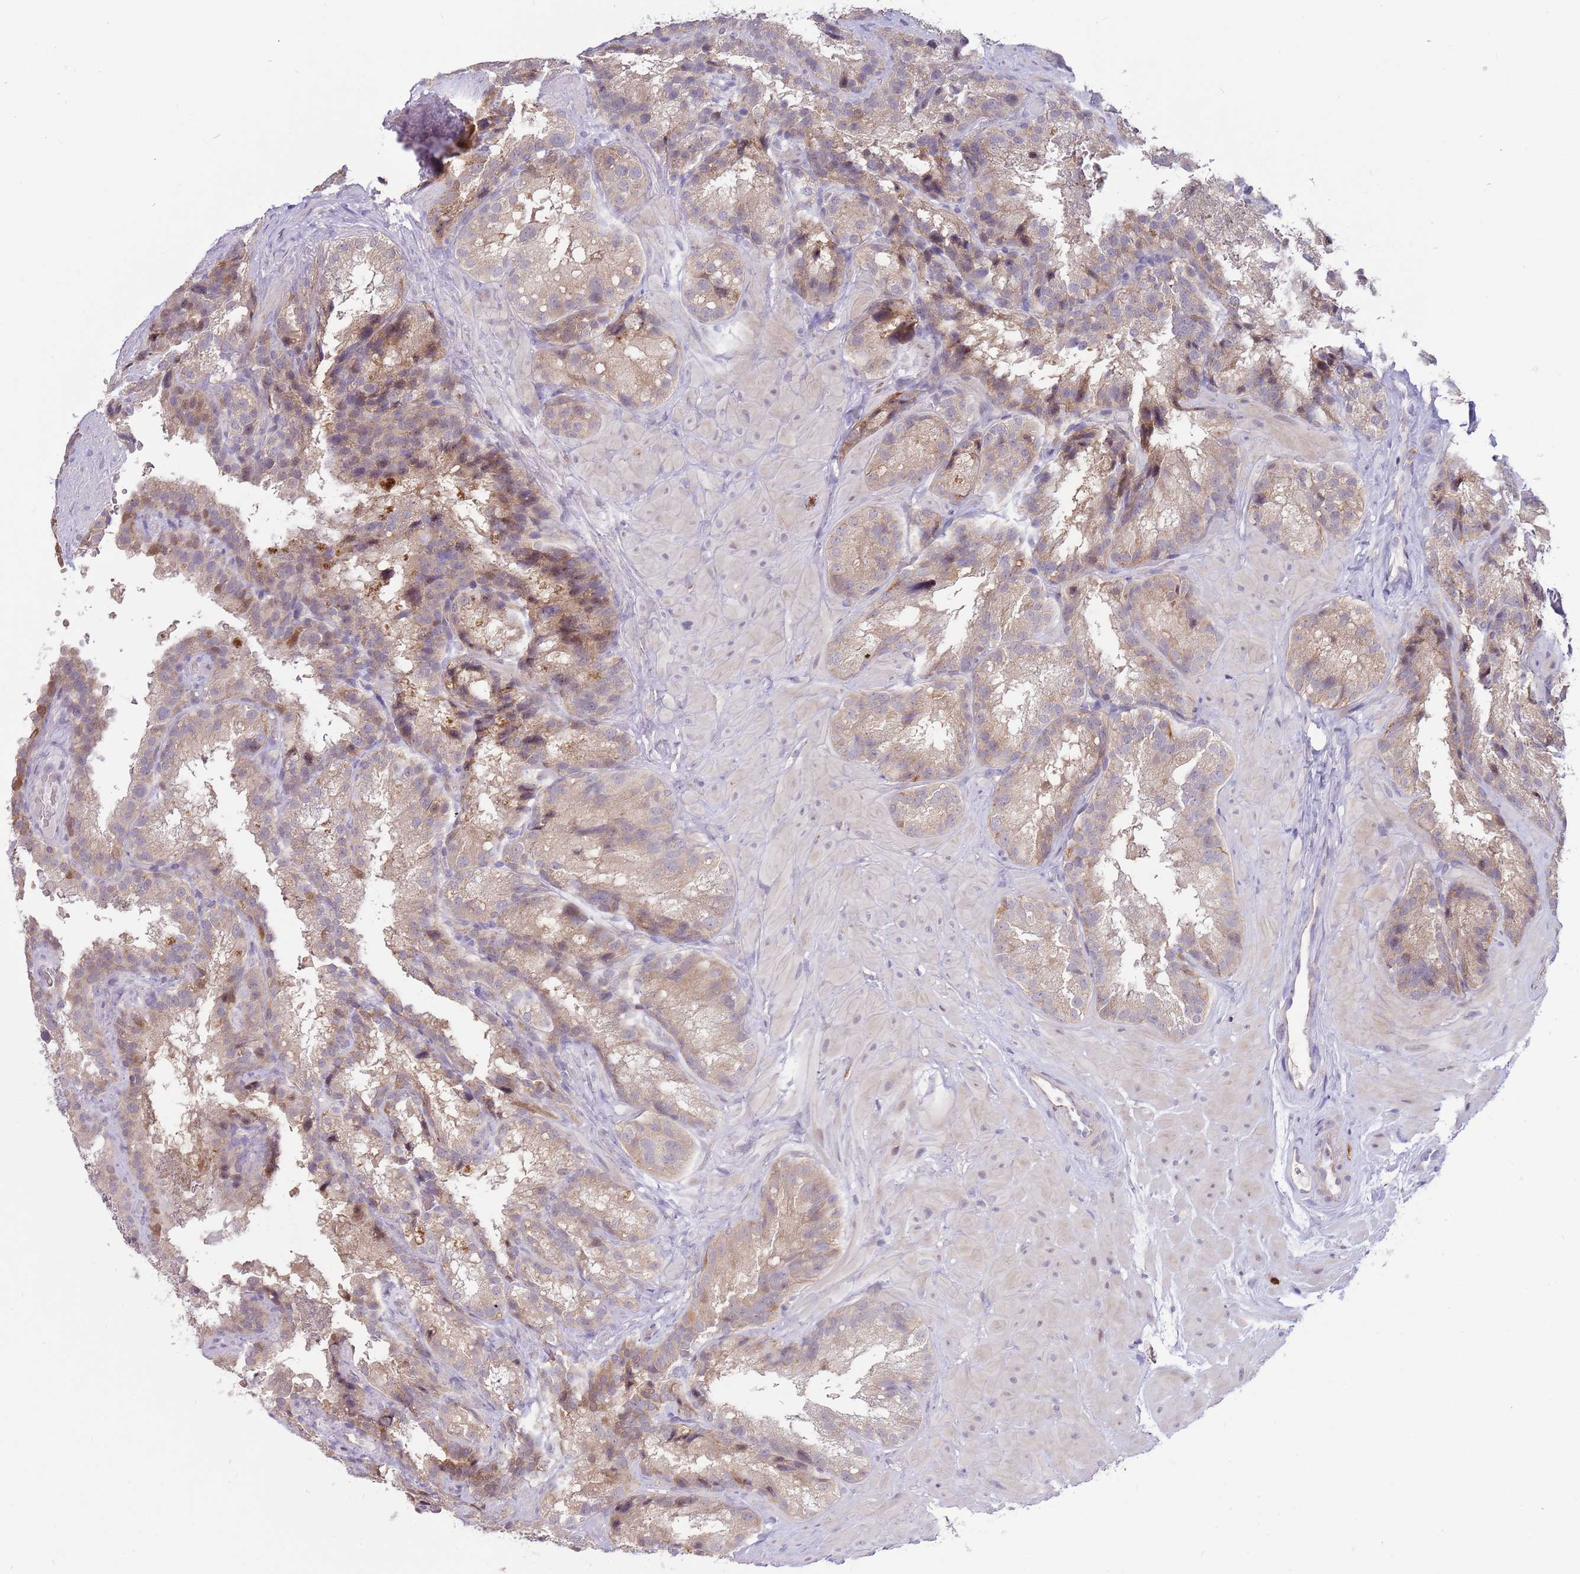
{"staining": {"intensity": "weak", "quantity": ">75%", "location": "cytoplasmic/membranous"}, "tissue": "seminal vesicle", "cell_type": "Glandular cells", "image_type": "normal", "snomed": [{"axis": "morphology", "description": "Normal tissue, NOS"}, {"axis": "topography", "description": "Seminal veicle"}], "caption": "Weak cytoplasmic/membranous protein expression is present in about >75% of glandular cells in seminal vesicle.", "gene": "CCNJL", "patient": {"sex": "male", "age": 58}}